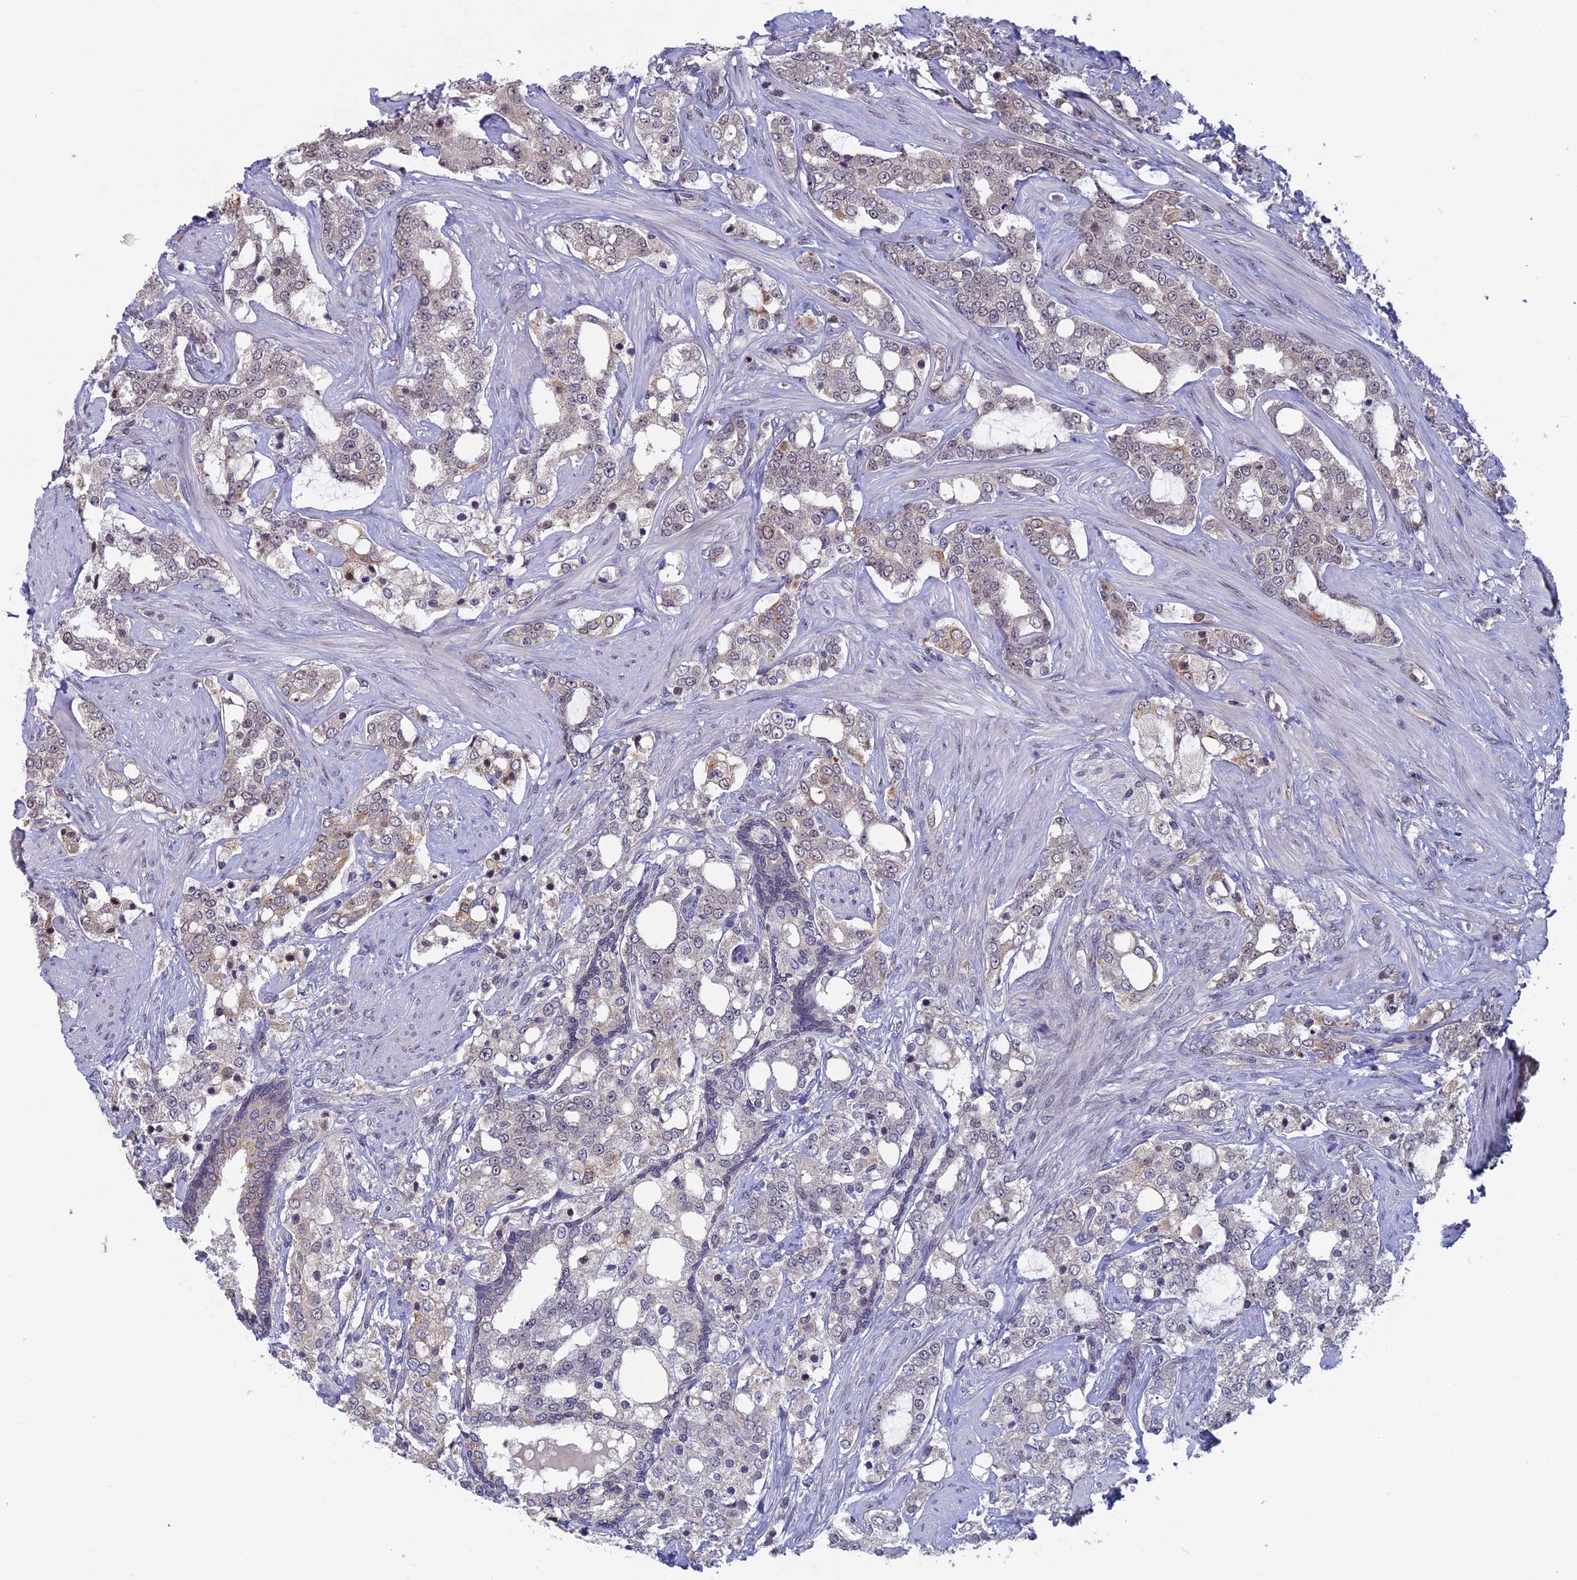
{"staining": {"intensity": "weak", "quantity": "25%-75%", "location": "nuclear"}, "tissue": "prostate cancer", "cell_type": "Tumor cells", "image_type": "cancer", "snomed": [{"axis": "morphology", "description": "Adenocarcinoma, High grade"}, {"axis": "topography", "description": "Prostate"}], "caption": "The micrograph reveals a brown stain indicating the presence of a protein in the nuclear of tumor cells in prostate adenocarcinoma (high-grade).", "gene": "SPIRE1", "patient": {"sex": "male", "age": 64}}